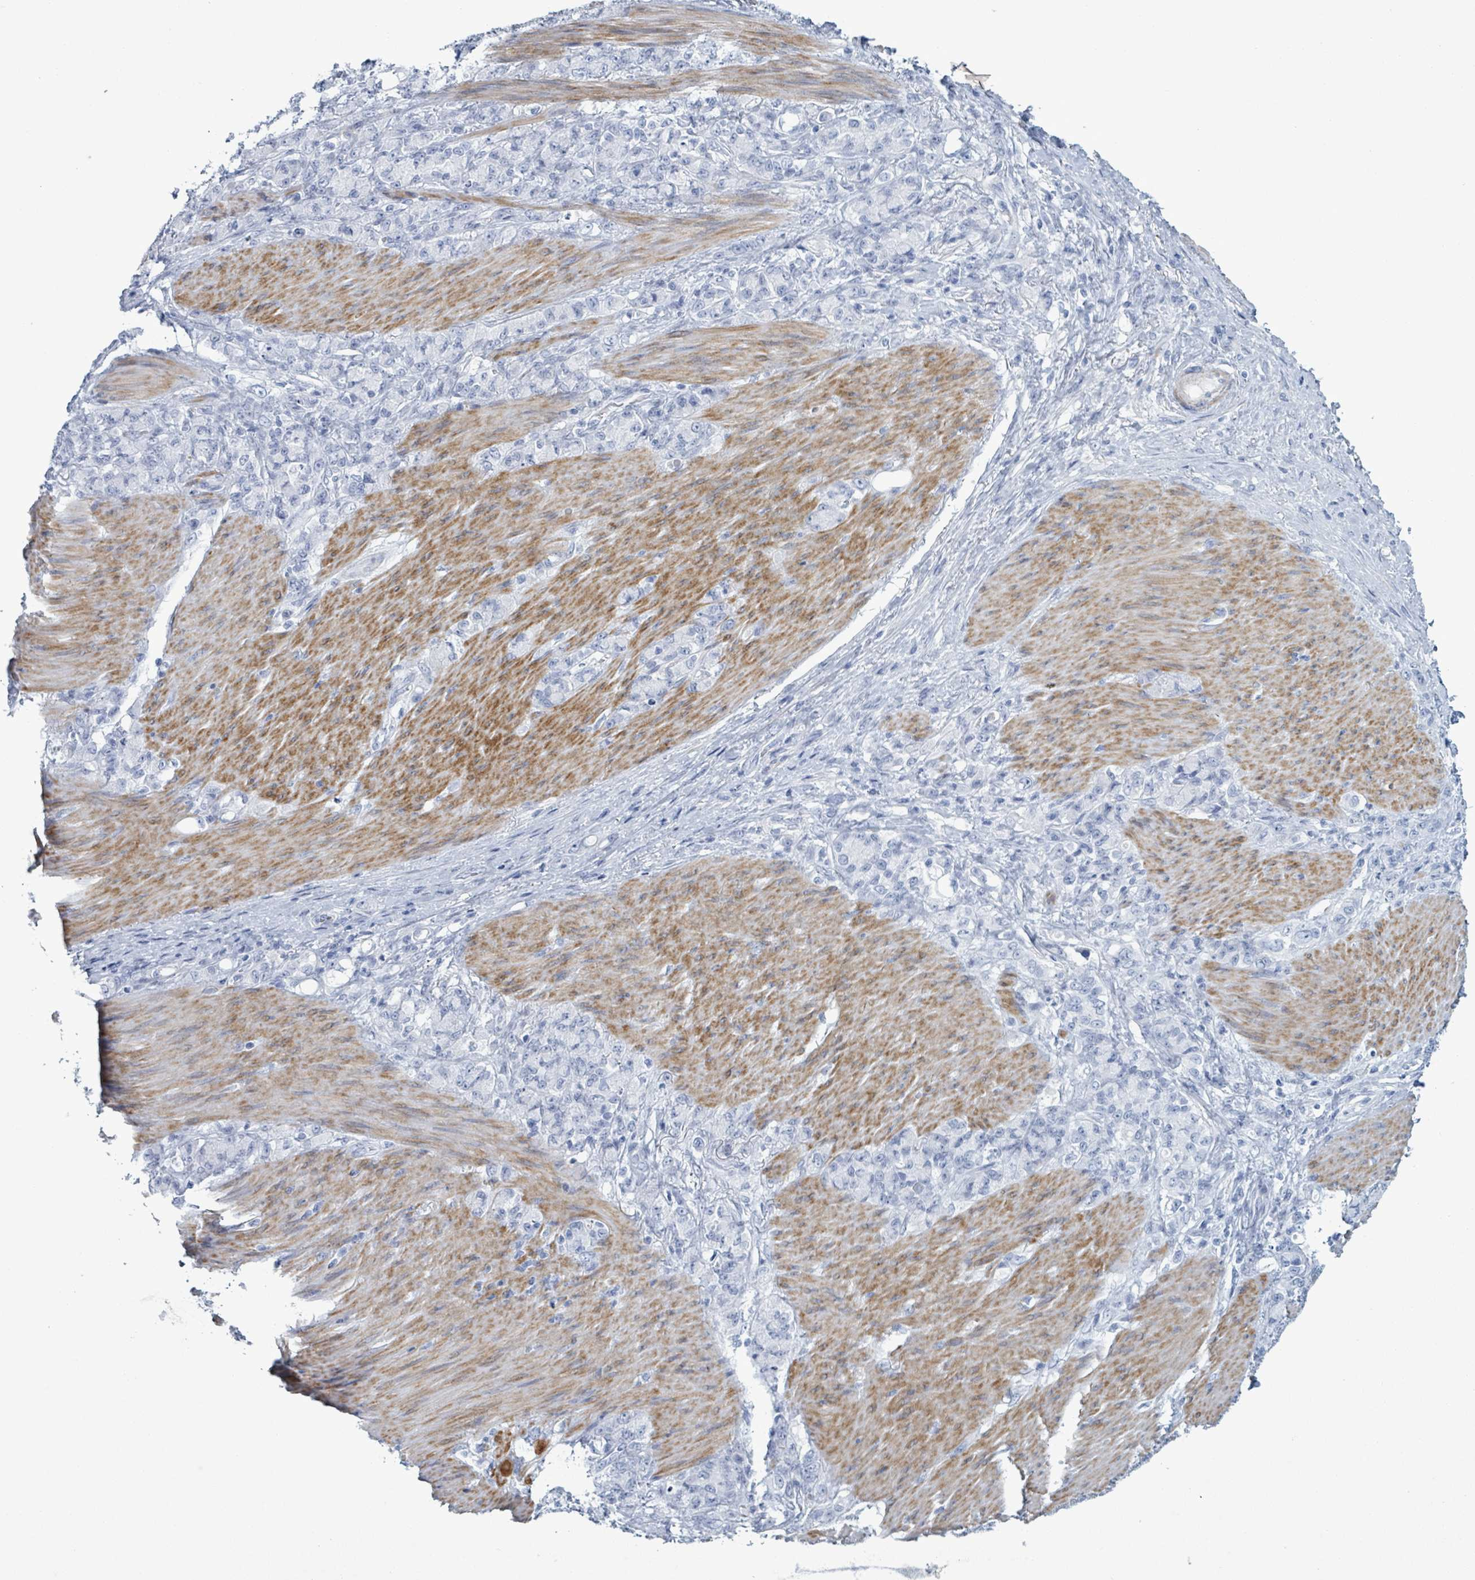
{"staining": {"intensity": "negative", "quantity": "none", "location": "none"}, "tissue": "stomach cancer", "cell_type": "Tumor cells", "image_type": "cancer", "snomed": [{"axis": "morphology", "description": "Normal tissue, NOS"}, {"axis": "morphology", "description": "Adenocarcinoma, NOS"}, {"axis": "topography", "description": "Stomach"}], "caption": "Histopathology image shows no significant protein positivity in tumor cells of stomach cancer.", "gene": "ZNF771", "patient": {"sex": "female", "age": 79}}